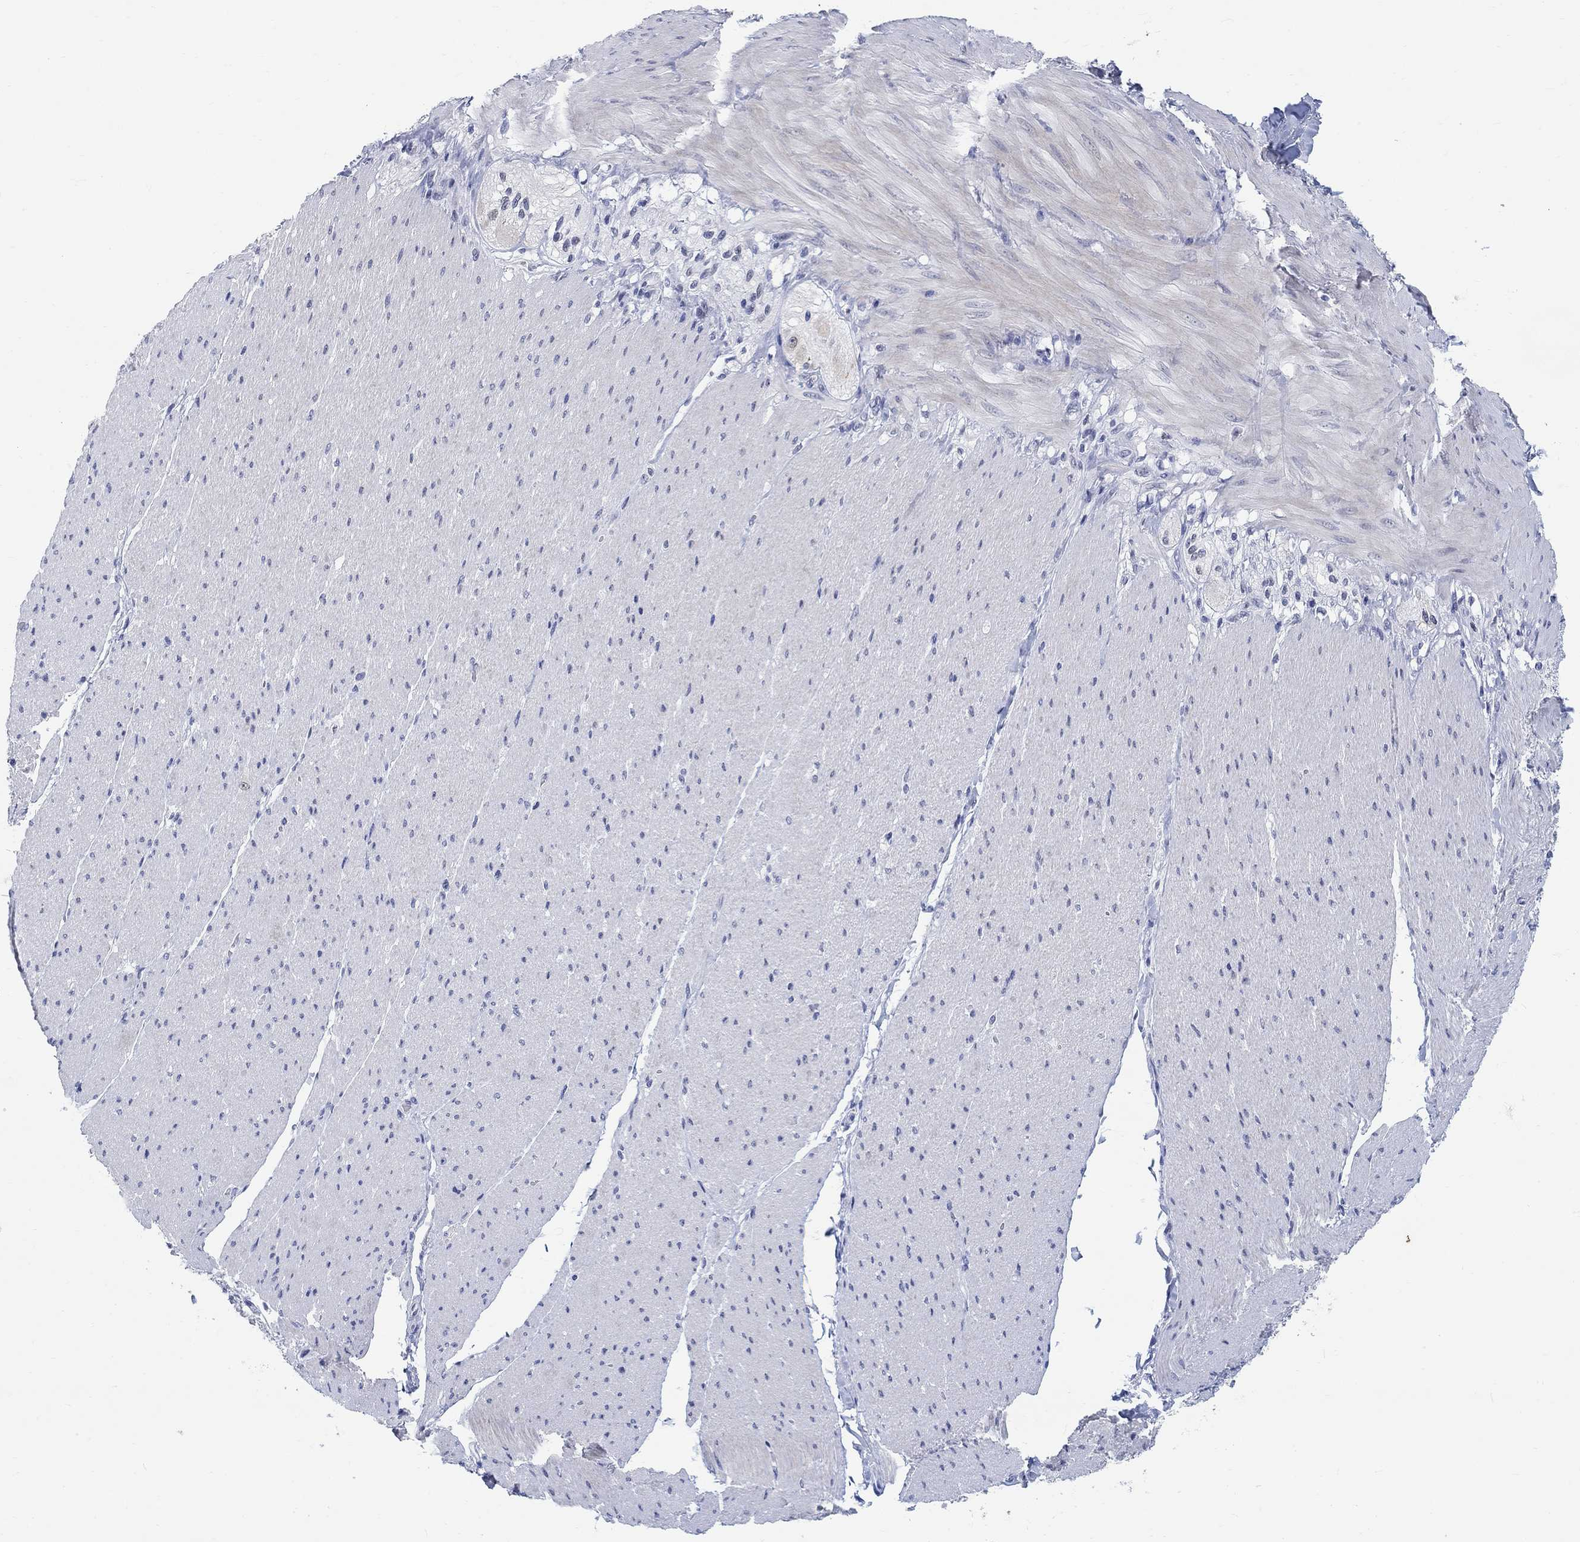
{"staining": {"intensity": "negative", "quantity": "none", "location": "none"}, "tissue": "adipose tissue", "cell_type": "Adipocytes", "image_type": "normal", "snomed": [{"axis": "morphology", "description": "Normal tissue, NOS"}, {"axis": "topography", "description": "Smooth muscle"}, {"axis": "topography", "description": "Duodenum"}, {"axis": "topography", "description": "Peripheral nerve tissue"}], "caption": "This is an immunohistochemistry photomicrograph of normal human adipose tissue. There is no positivity in adipocytes.", "gene": "ANKS1B", "patient": {"sex": "female", "age": 61}}